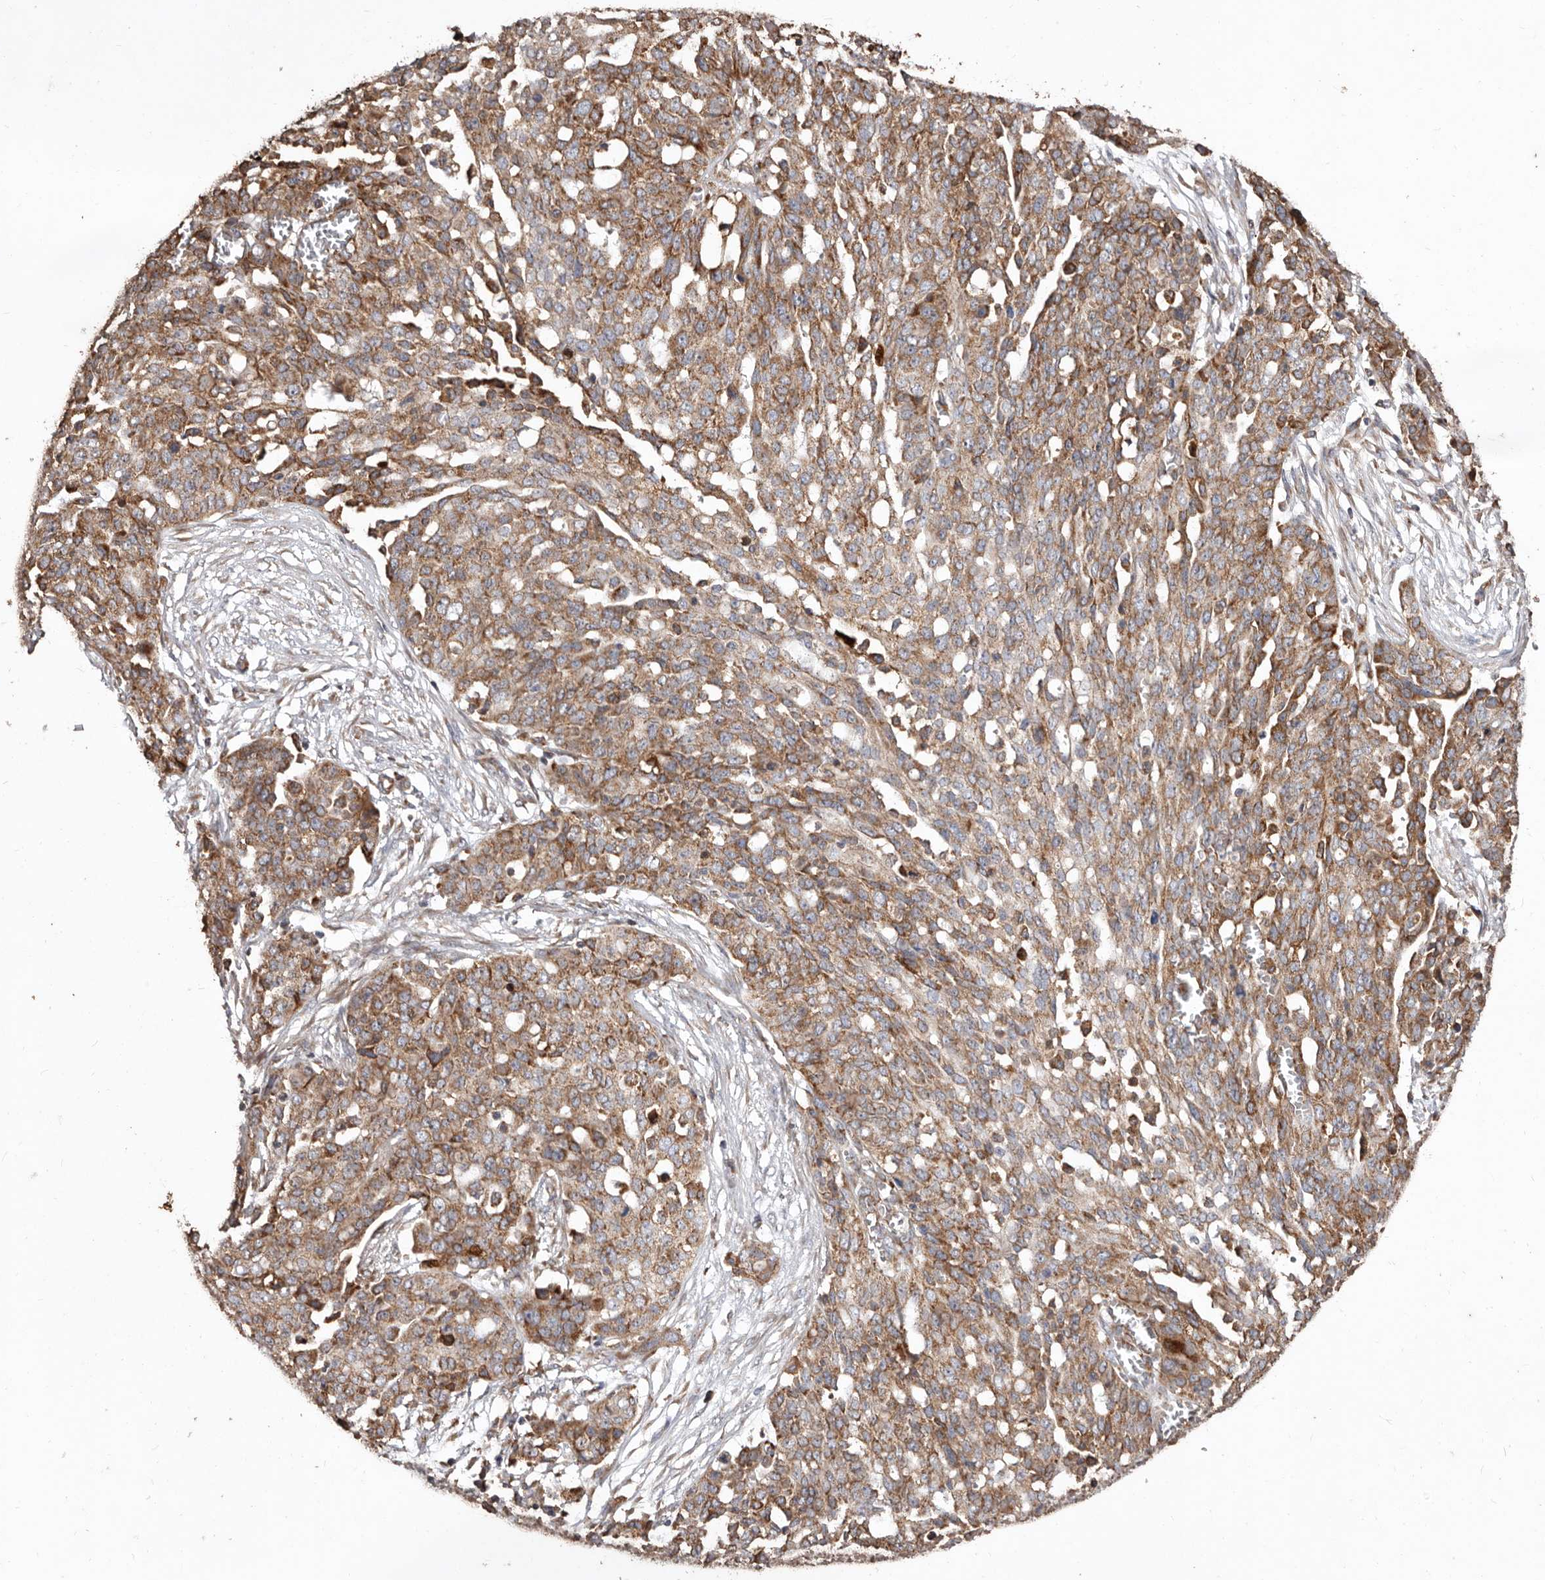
{"staining": {"intensity": "moderate", "quantity": ">75%", "location": "cytoplasmic/membranous"}, "tissue": "ovarian cancer", "cell_type": "Tumor cells", "image_type": "cancer", "snomed": [{"axis": "morphology", "description": "Cystadenocarcinoma, serous, NOS"}, {"axis": "topography", "description": "Soft tissue"}, {"axis": "topography", "description": "Ovary"}], "caption": "About >75% of tumor cells in ovarian cancer (serous cystadenocarcinoma) display moderate cytoplasmic/membranous protein staining as visualized by brown immunohistochemical staining.", "gene": "STEAP2", "patient": {"sex": "female", "age": 57}}